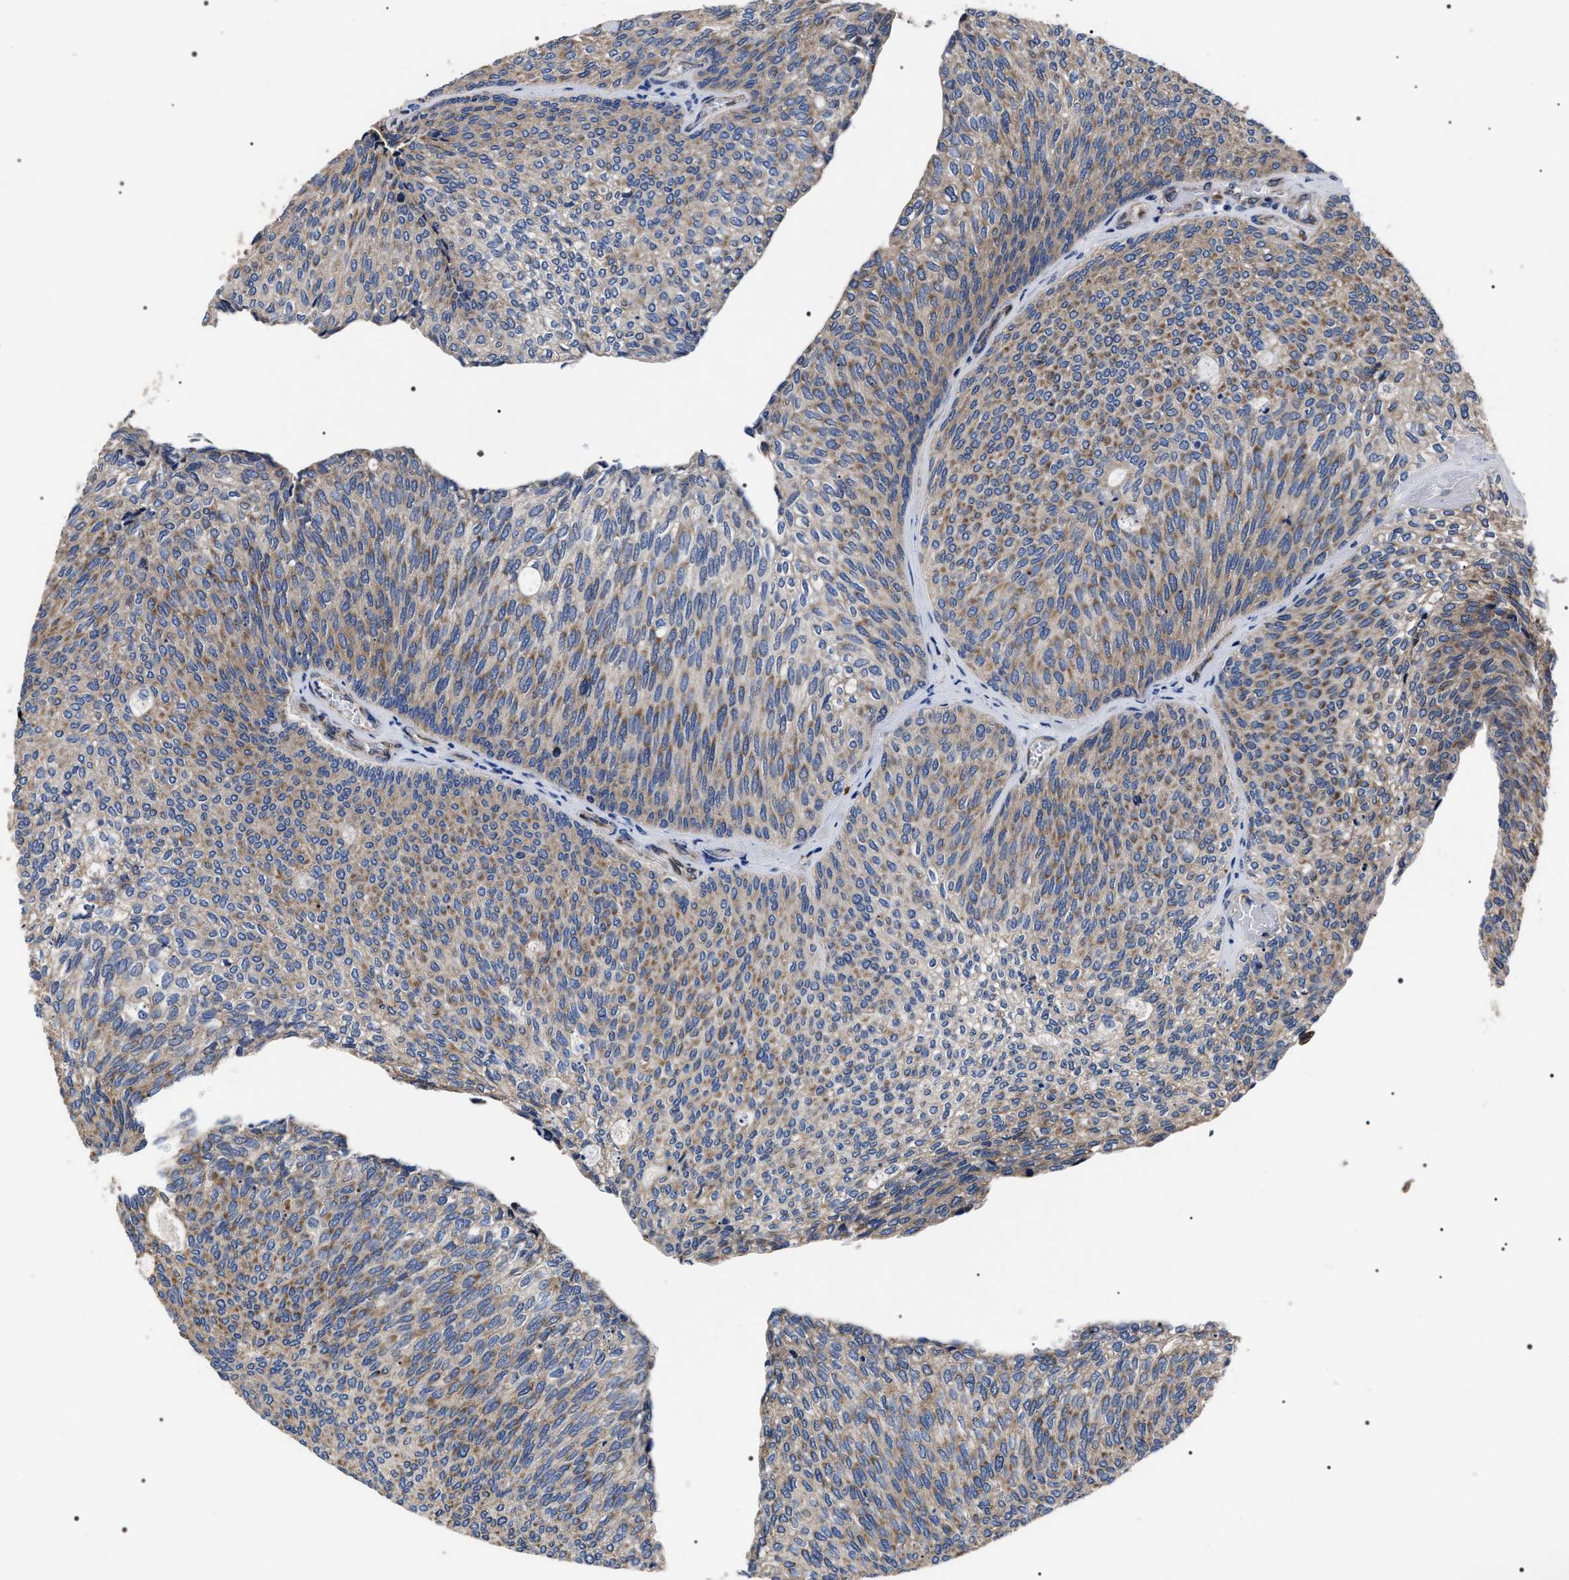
{"staining": {"intensity": "weak", "quantity": ">75%", "location": "cytoplasmic/membranous"}, "tissue": "urothelial cancer", "cell_type": "Tumor cells", "image_type": "cancer", "snomed": [{"axis": "morphology", "description": "Urothelial carcinoma, Low grade"}, {"axis": "topography", "description": "Urinary bladder"}], "caption": "IHC micrograph of human low-grade urothelial carcinoma stained for a protein (brown), which demonstrates low levels of weak cytoplasmic/membranous positivity in about >75% of tumor cells.", "gene": "MIS18A", "patient": {"sex": "female", "age": 79}}